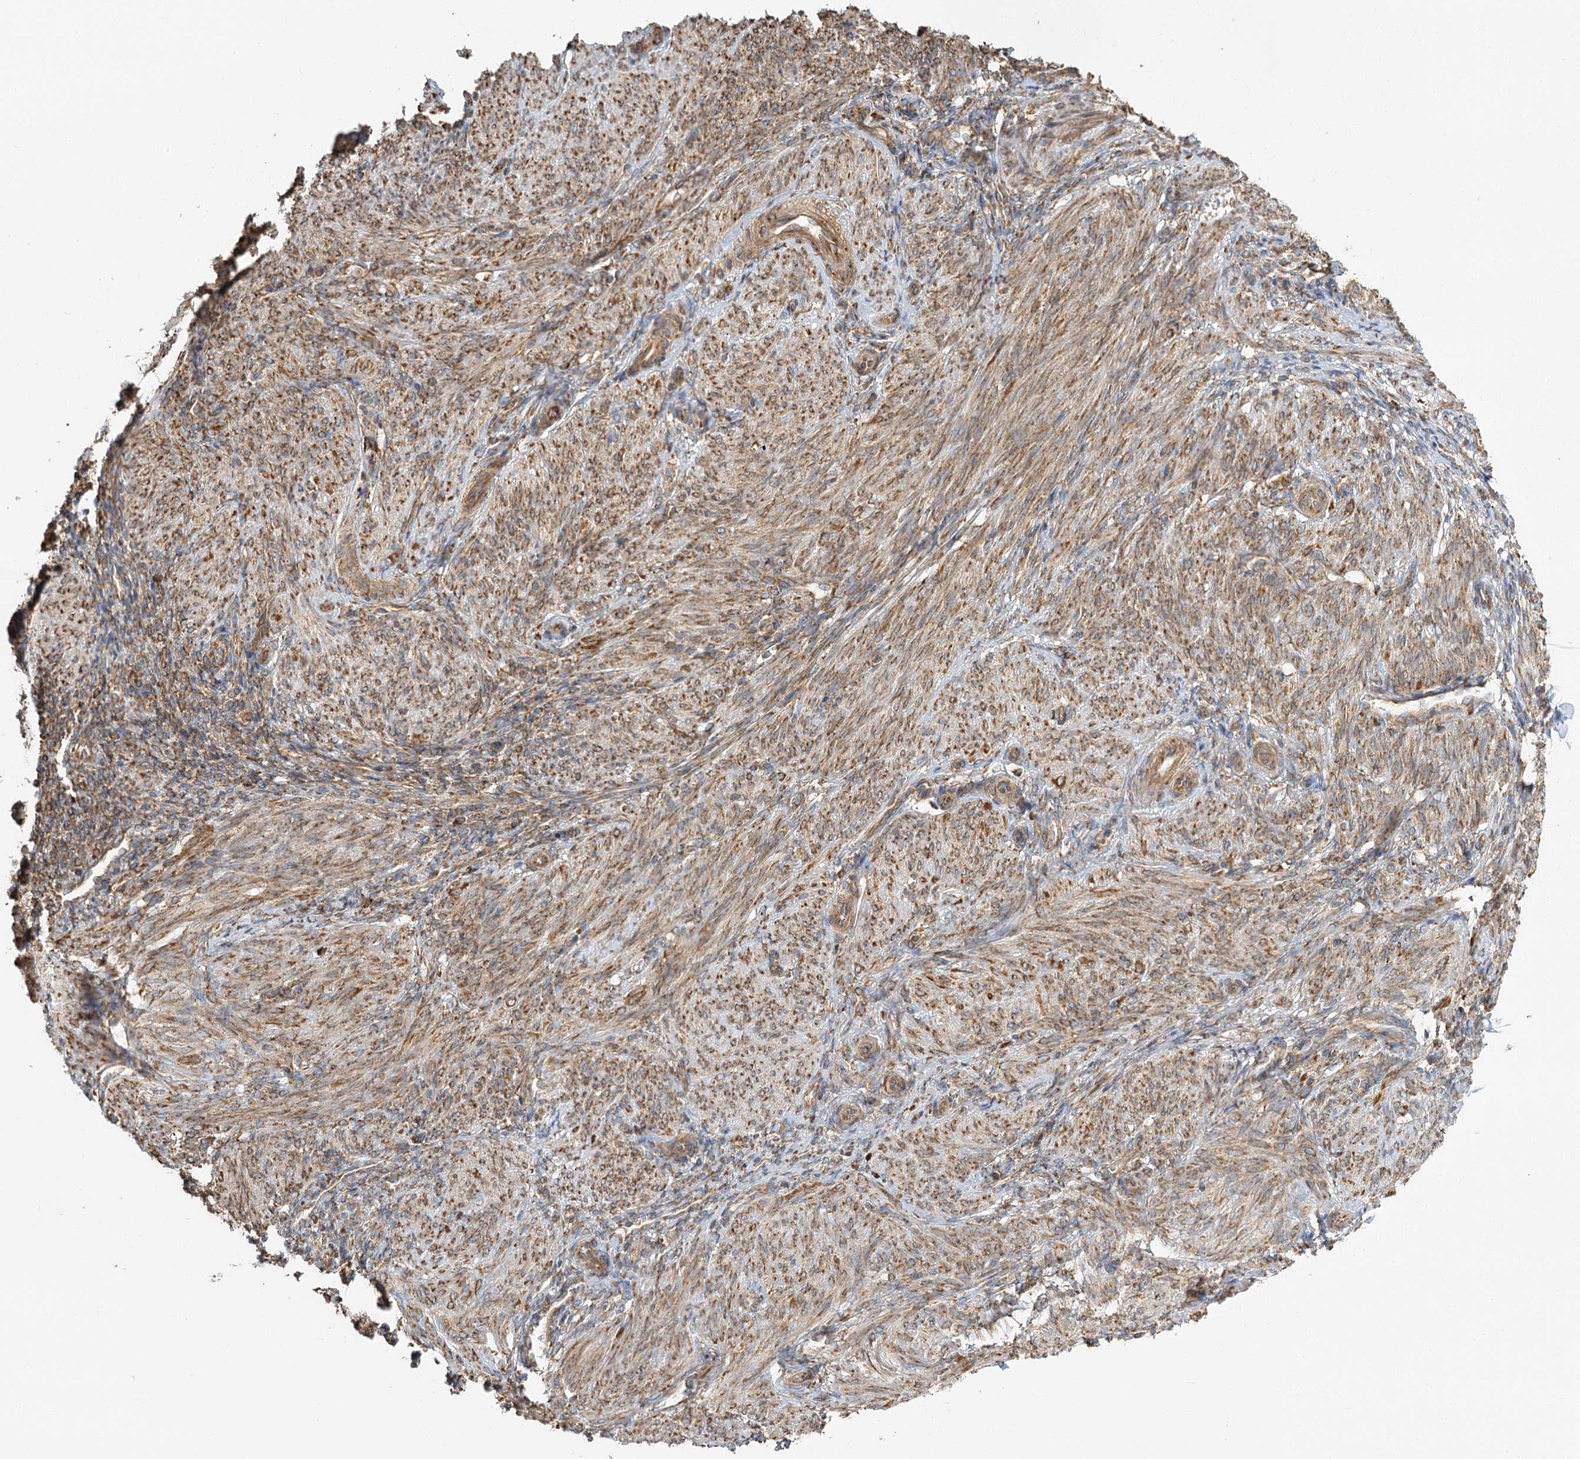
{"staining": {"intensity": "moderate", "quantity": ">75%", "location": "cytoplasmic/membranous"}, "tissue": "smooth muscle", "cell_type": "Smooth muscle cells", "image_type": "normal", "snomed": [{"axis": "morphology", "description": "Normal tissue, NOS"}, {"axis": "topography", "description": "Smooth muscle"}], "caption": "A photomicrograph of smooth muscle stained for a protein reveals moderate cytoplasmic/membranous brown staining in smooth muscle cells. Using DAB (3,3'-diaminobenzidine) (brown) and hematoxylin (blue) stains, captured at high magnification using brightfield microscopy.", "gene": "TAS1R1", "patient": {"sex": "female", "age": 39}}